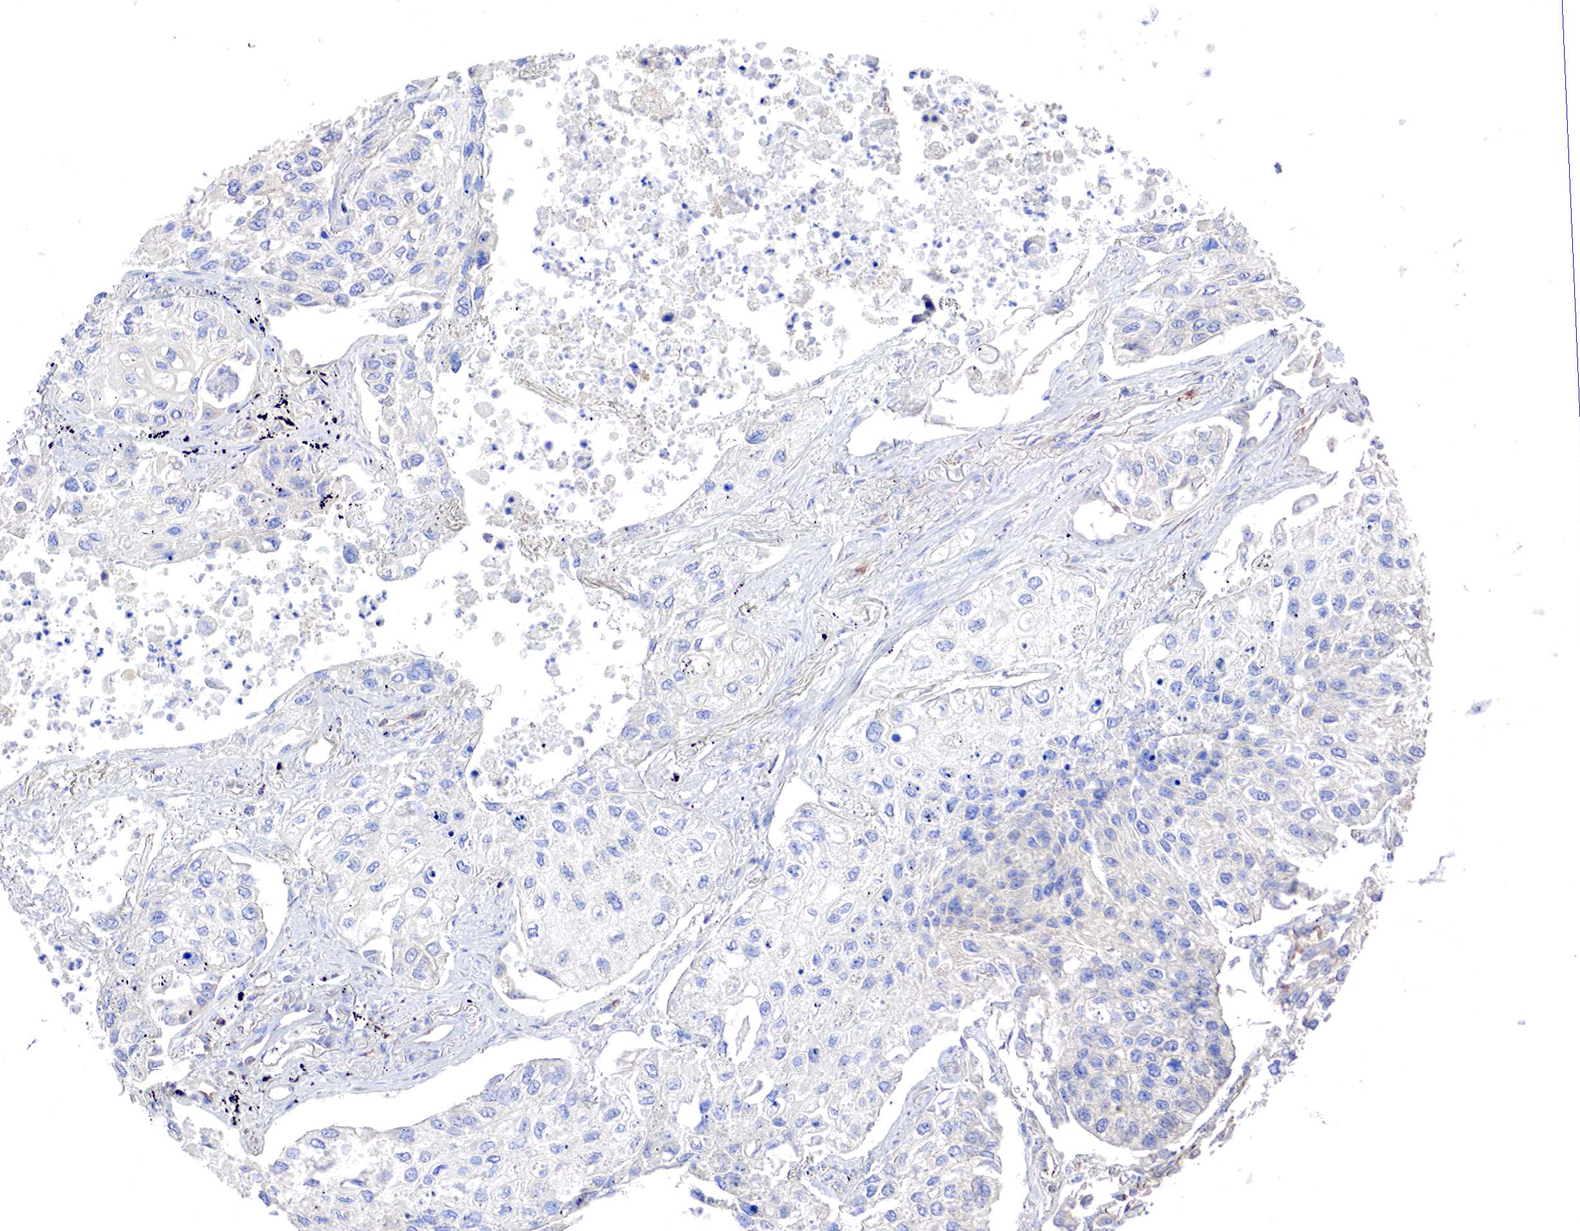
{"staining": {"intensity": "negative", "quantity": "none", "location": "none"}, "tissue": "lung cancer", "cell_type": "Tumor cells", "image_type": "cancer", "snomed": [{"axis": "morphology", "description": "Squamous cell carcinoma, NOS"}, {"axis": "topography", "description": "Lung"}], "caption": "An immunohistochemistry (IHC) histopathology image of lung cancer (squamous cell carcinoma) is shown. There is no staining in tumor cells of lung cancer (squamous cell carcinoma).", "gene": "RDX", "patient": {"sex": "male", "age": 75}}